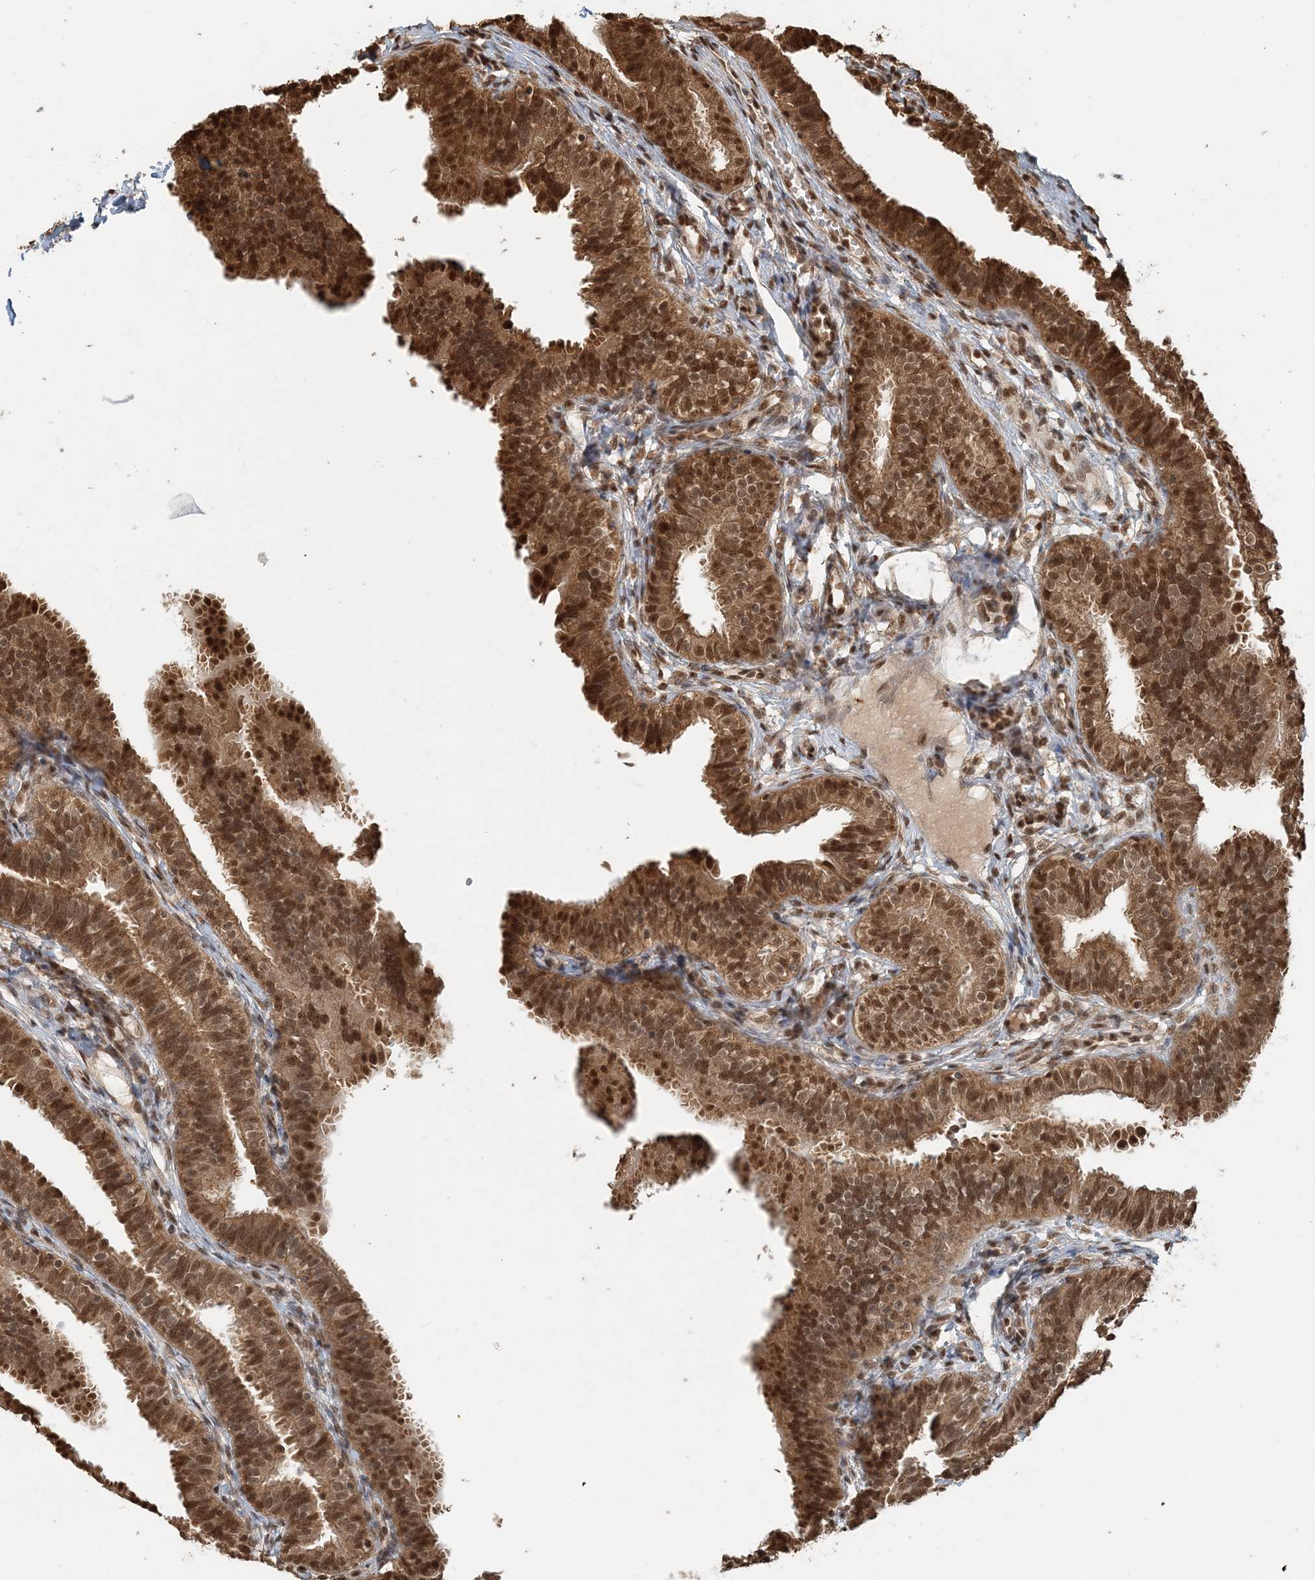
{"staining": {"intensity": "moderate", "quantity": ">75%", "location": "cytoplasmic/membranous,nuclear"}, "tissue": "fallopian tube", "cell_type": "Glandular cells", "image_type": "normal", "snomed": [{"axis": "morphology", "description": "Normal tissue, NOS"}, {"axis": "topography", "description": "Fallopian tube"}], "caption": "Immunohistochemistry of unremarkable human fallopian tube exhibits medium levels of moderate cytoplasmic/membranous,nuclear staining in about >75% of glandular cells.", "gene": "ARHGAP35", "patient": {"sex": "female", "age": 35}}